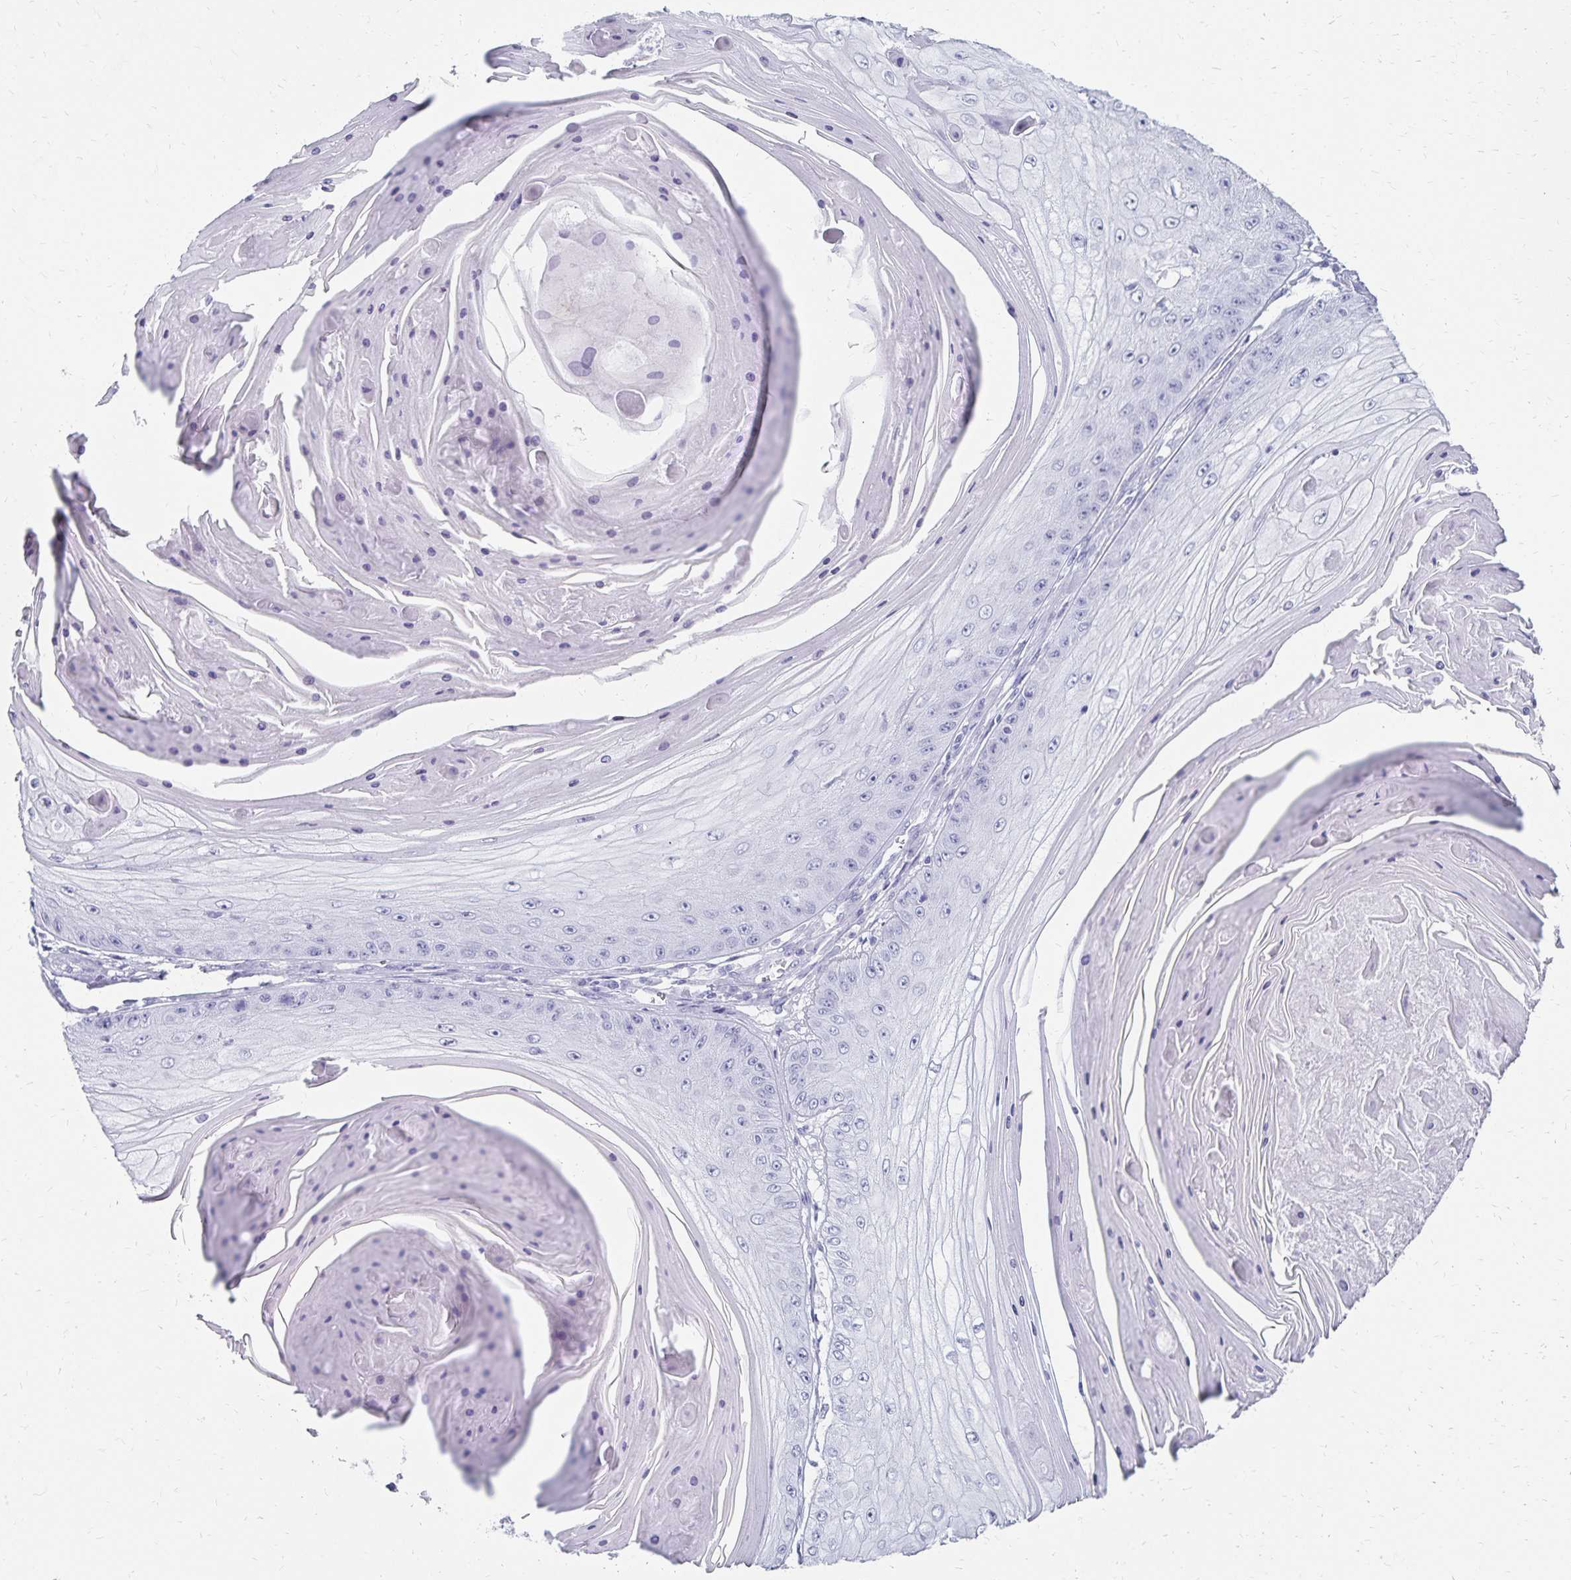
{"staining": {"intensity": "negative", "quantity": "none", "location": "none"}, "tissue": "skin cancer", "cell_type": "Tumor cells", "image_type": "cancer", "snomed": [{"axis": "morphology", "description": "Squamous cell carcinoma, NOS"}, {"axis": "topography", "description": "Skin"}], "caption": "DAB (3,3'-diaminobenzidine) immunohistochemical staining of skin cancer (squamous cell carcinoma) demonstrates no significant staining in tumor cells.", "gene": "GIP", "patient": {"sex": "male", "age": 70}}